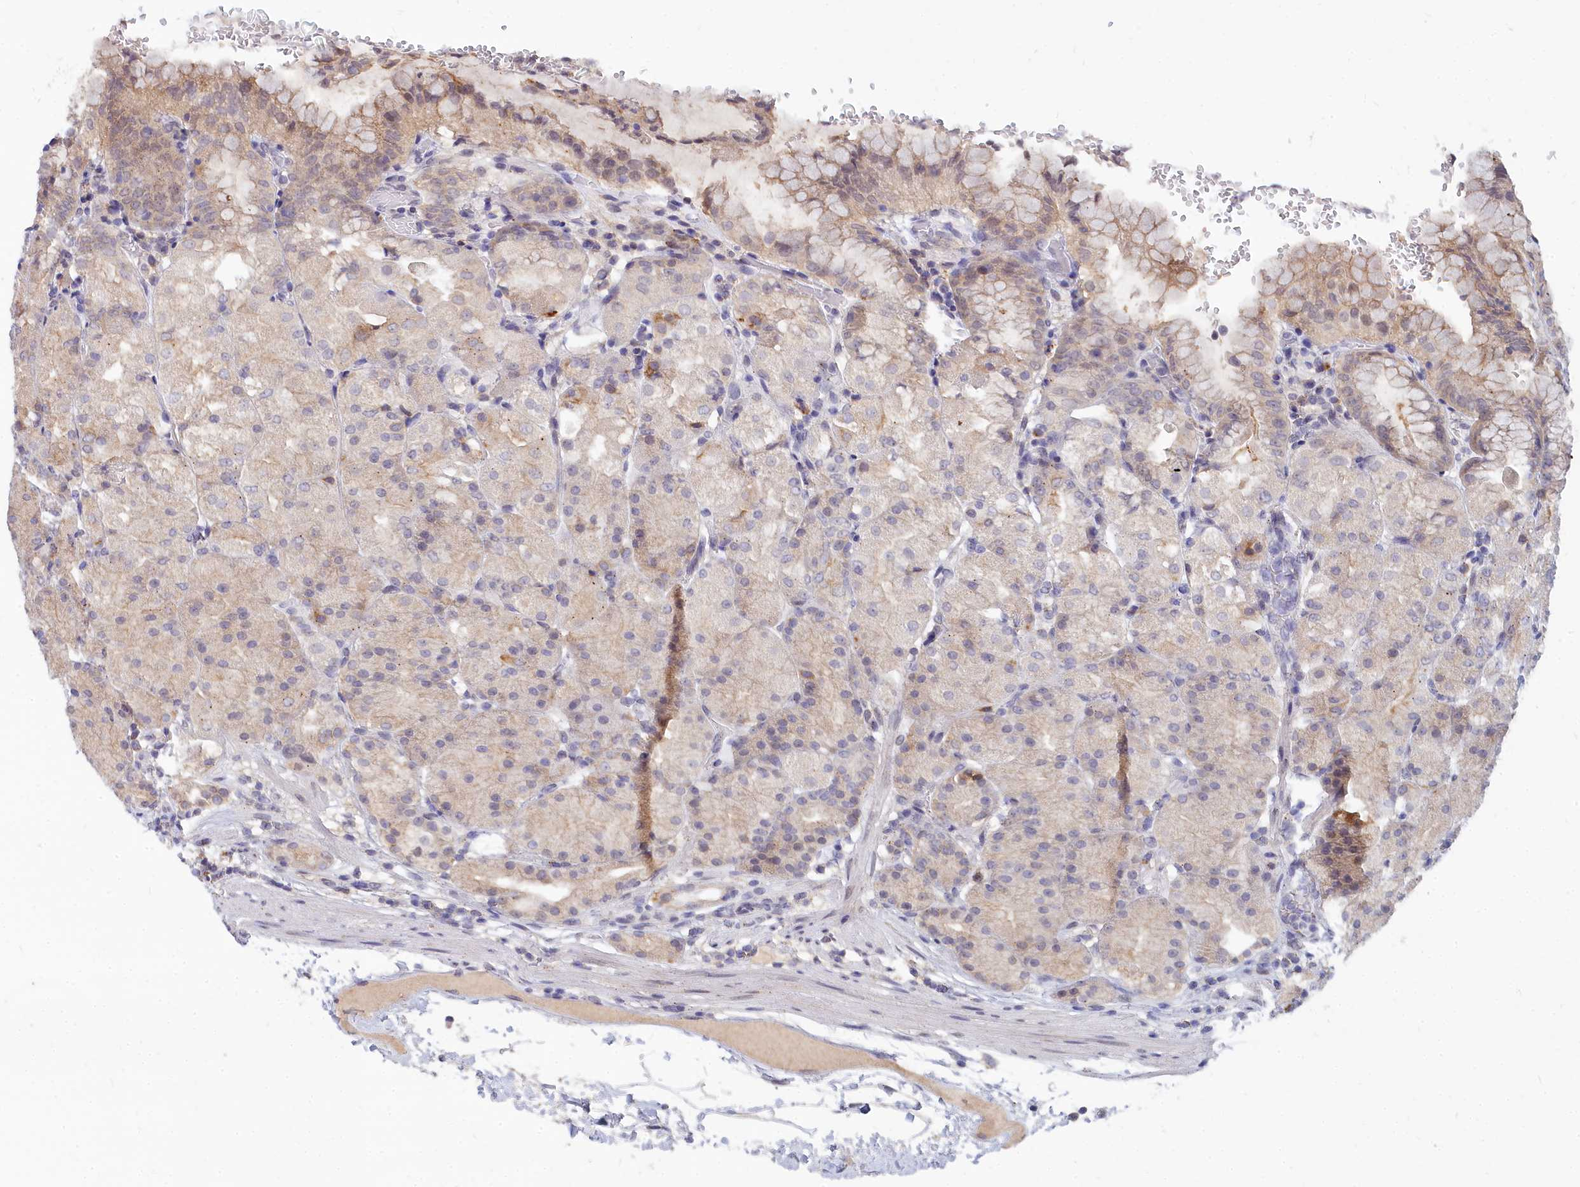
{"staining": {"intensity": "weak", "quantity": "<25%", "location": "cytoplasmic/membranous"}, "tissue": "stomach", "cell_type": "Glandular cells", "image_type": "normal", "snomed": [{"axis": "morphology", "description": "Normal tissue, NOS"}, {"axis": "topography", "description": "Stomach, upper"}, {"axis": "topography", "description": "Stomach, lower"}], "caption": "The photomicrograph exhibits no staining of glandular cells in normal stomach. (DAB (3,3'-diaminobenzidine) IHC with hematoxylin counter stain).", "gene": "NOXA1", "patient": {"sex": "male", "age": 62}}